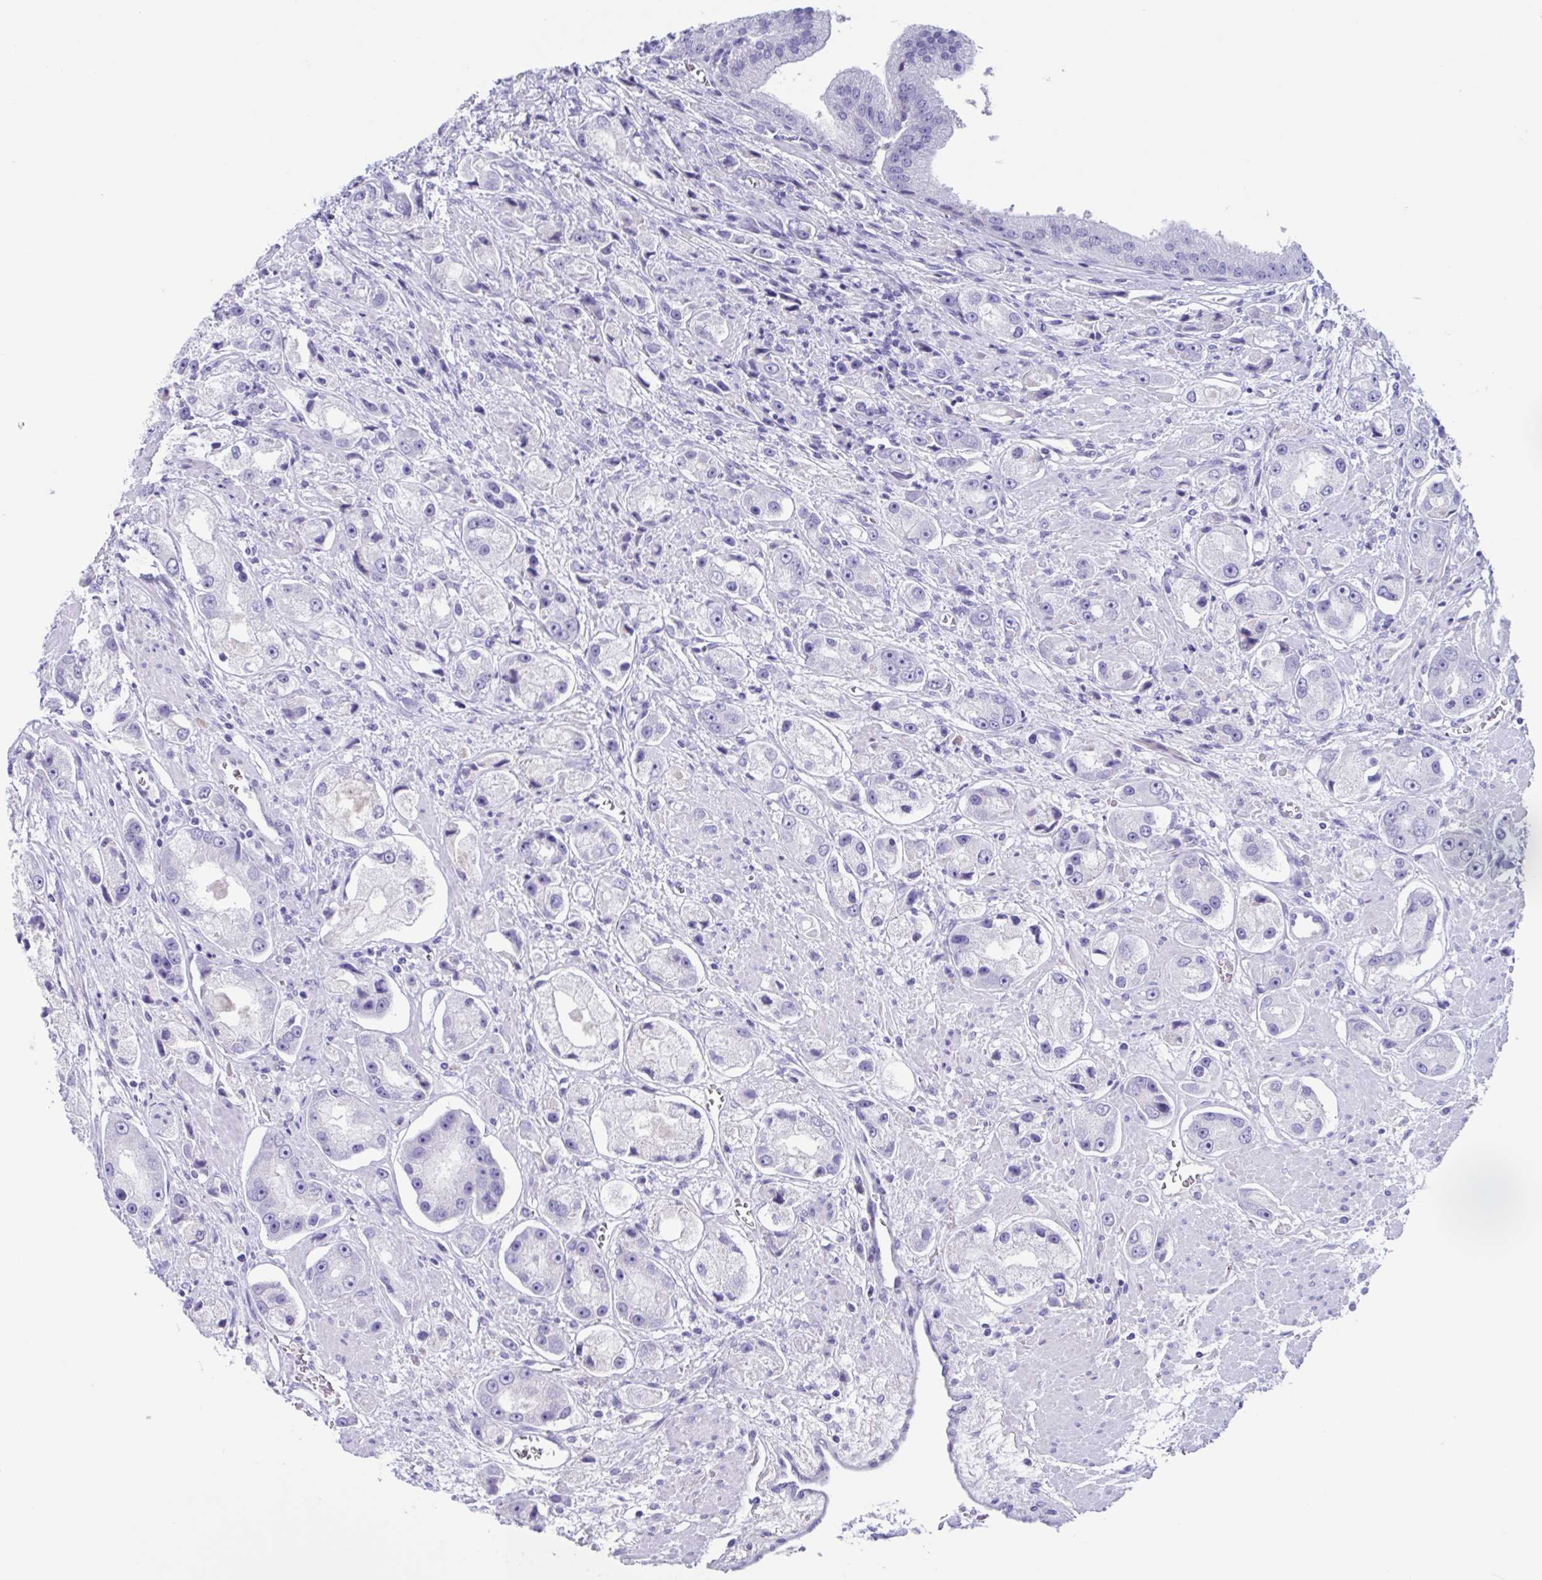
{"staining": {"intensity": "negative", "quantity": "none", "location": "none"}, "tissue": "prostate cancer", "cell_type": "Tumor cells", "image_type": "cancer", "snomed": [{"axis": "morphology", "description": "Adenocarcinoma, High grade"}, {"axis": "topography", "description": "Prostate"}], "caption": "This image is of prostate cancer (high-grade adenocarcinoma) stained with immunohistochemistry to label a protein in brown with the nuclei are counter-stained blue. There is no staining in tumor cells.", "gene": "USP35", "patient": {"sex": "male", "age": 67}}